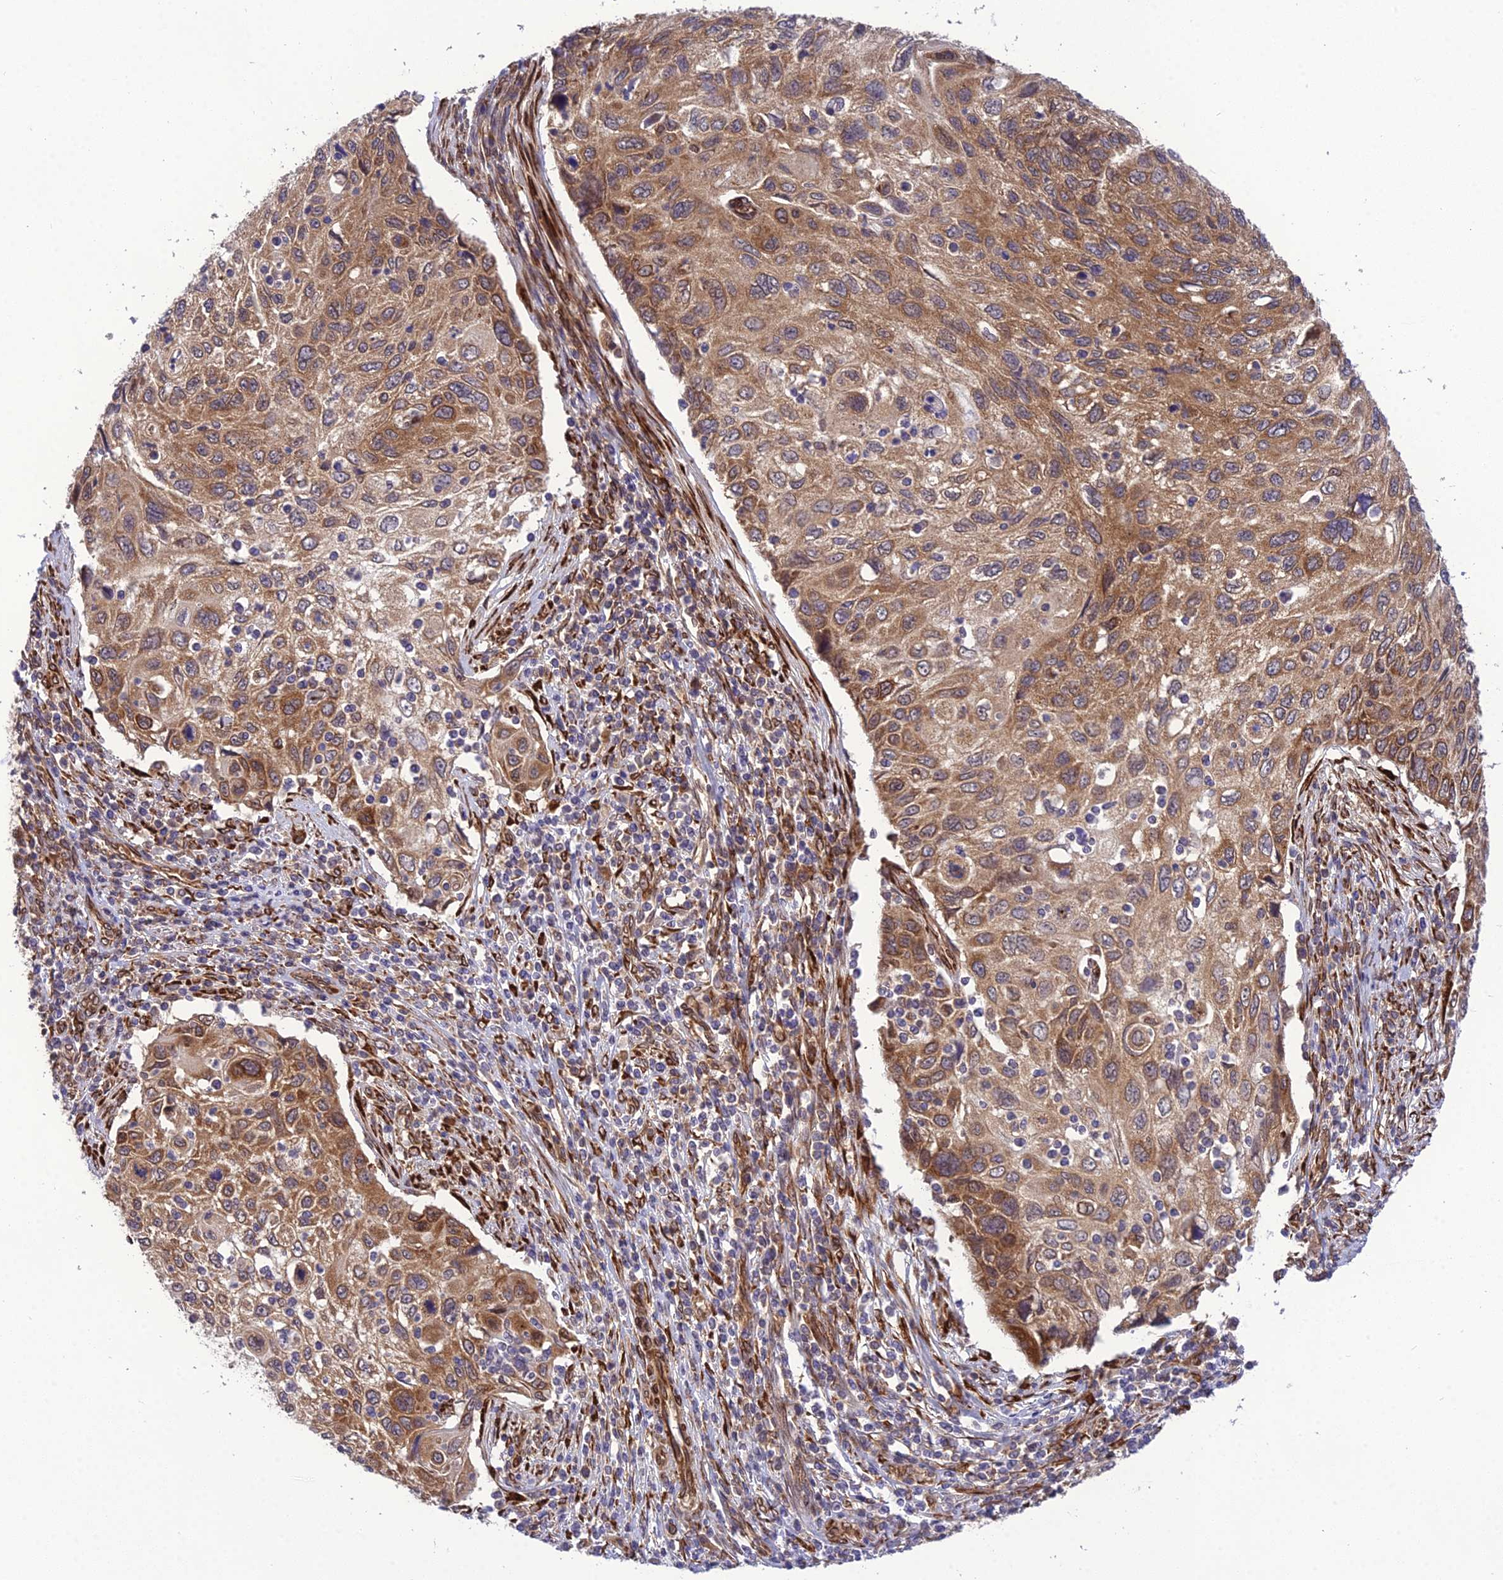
{"staining": {"intensity": "strong", "quantity": "25%-75%", "location": "cytoplasmic/membranous"}, "tissue": "cervical cancer", "cell_type": "Tumor cells", "image_type": "cancer", "snomed": [{"axis": "morphology", "description": "Squamous cell carcinoma, NOS"}, {"axis": "topography", "description": "Cervix"}], "caption": "Immunohistochemical staining of cervical cancer shows high levels of strong cytoplasmic/membranous expression in approximately 25%-75% of tumor cells.", "gene": "DHCR7", "patient": {"sex": "female", "age": 70}}